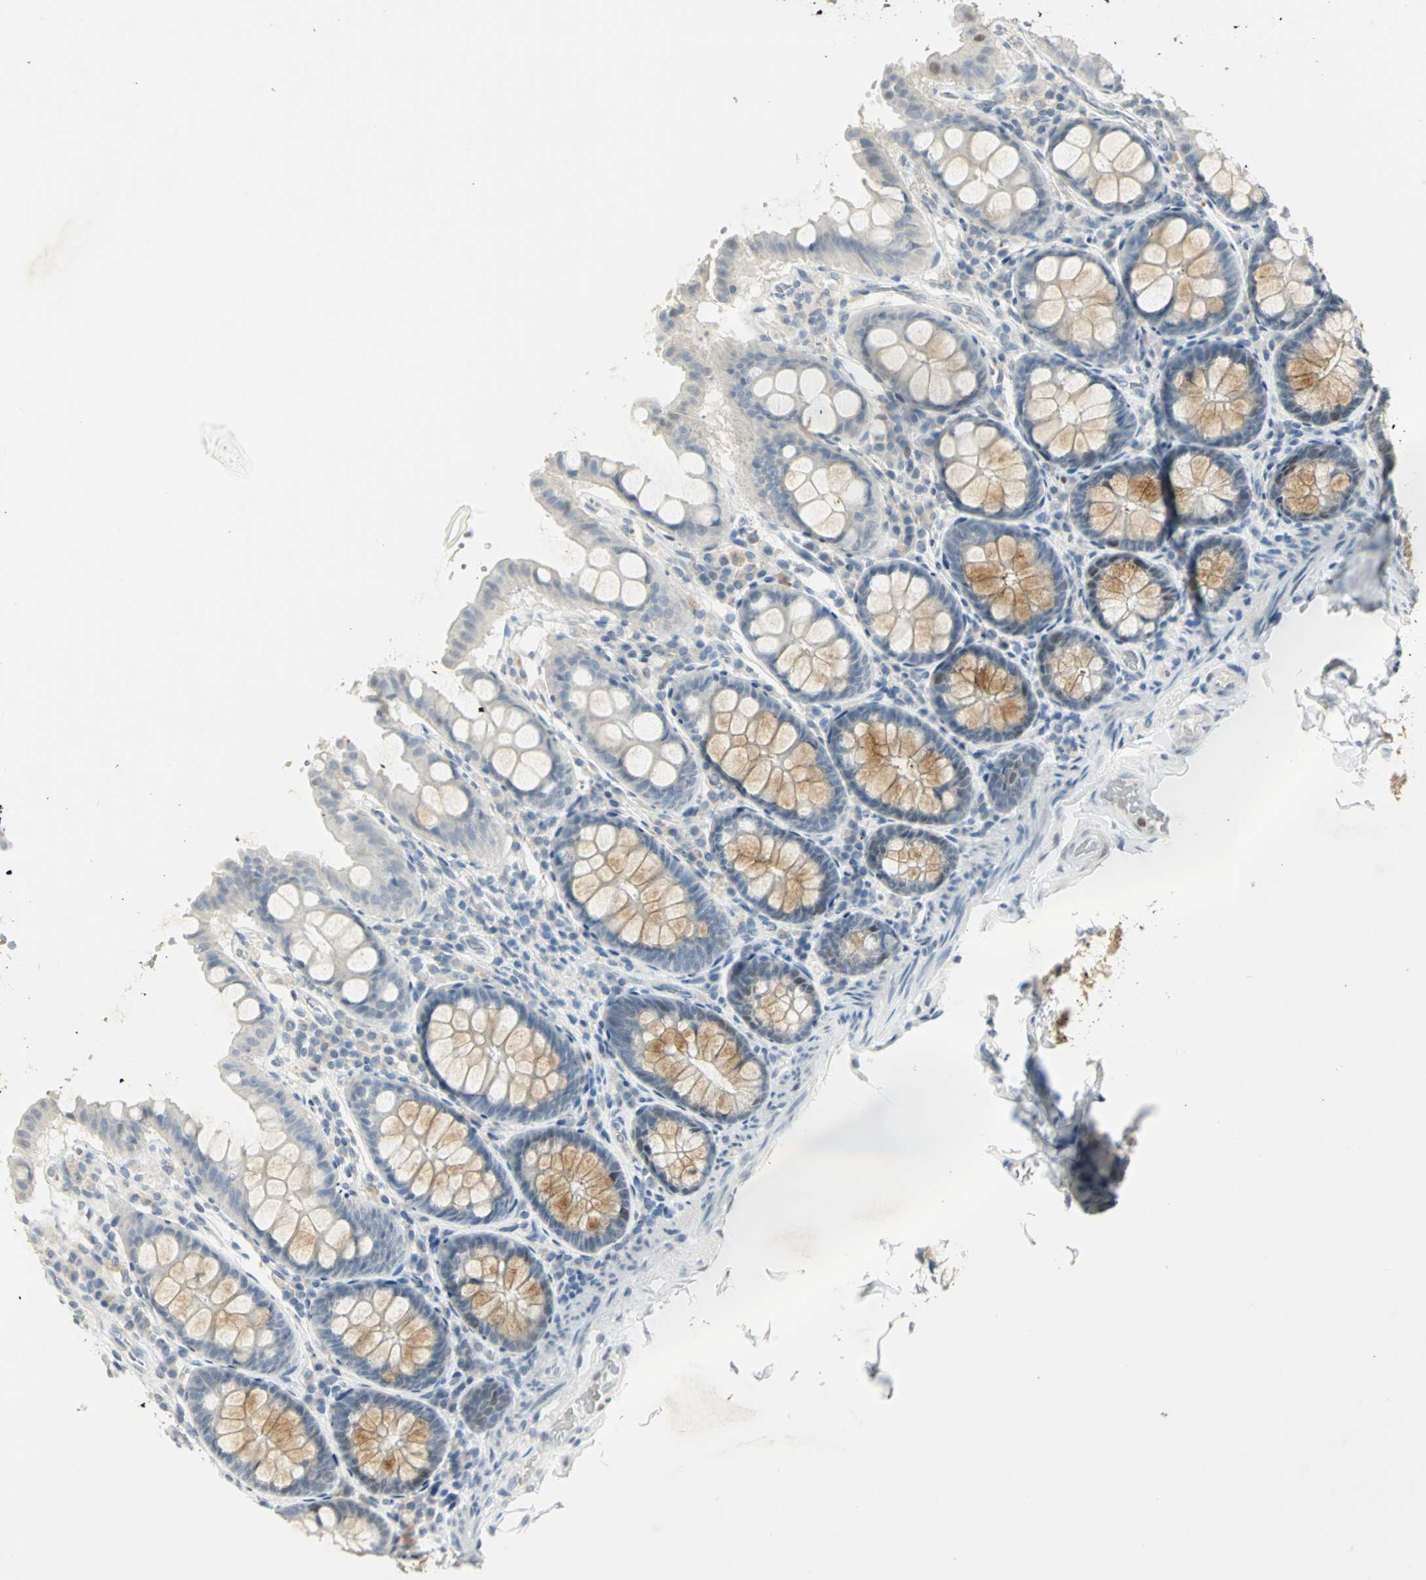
{"staining": {"intensity": "negative", "quantity": "none", "location": "none"}, "tissue": "colon", "cell_type": "Endothelial cells", "image_type": "normal", "snomed": [{"axis": "morphology", "description": "Normal tissue, NOS"}, {"axis": "topography", "description": "Colon"}], "caption": "DAB immunohistochemical staining of unremarkable colon reveals no significant staining in endothelial cells. (DAB (3,3'-diaminobenzidine) immunohistochemistry with hematoxylin counter stain).", "gene": "BCL6", "patient": {"sex": "female", "age": 61}}